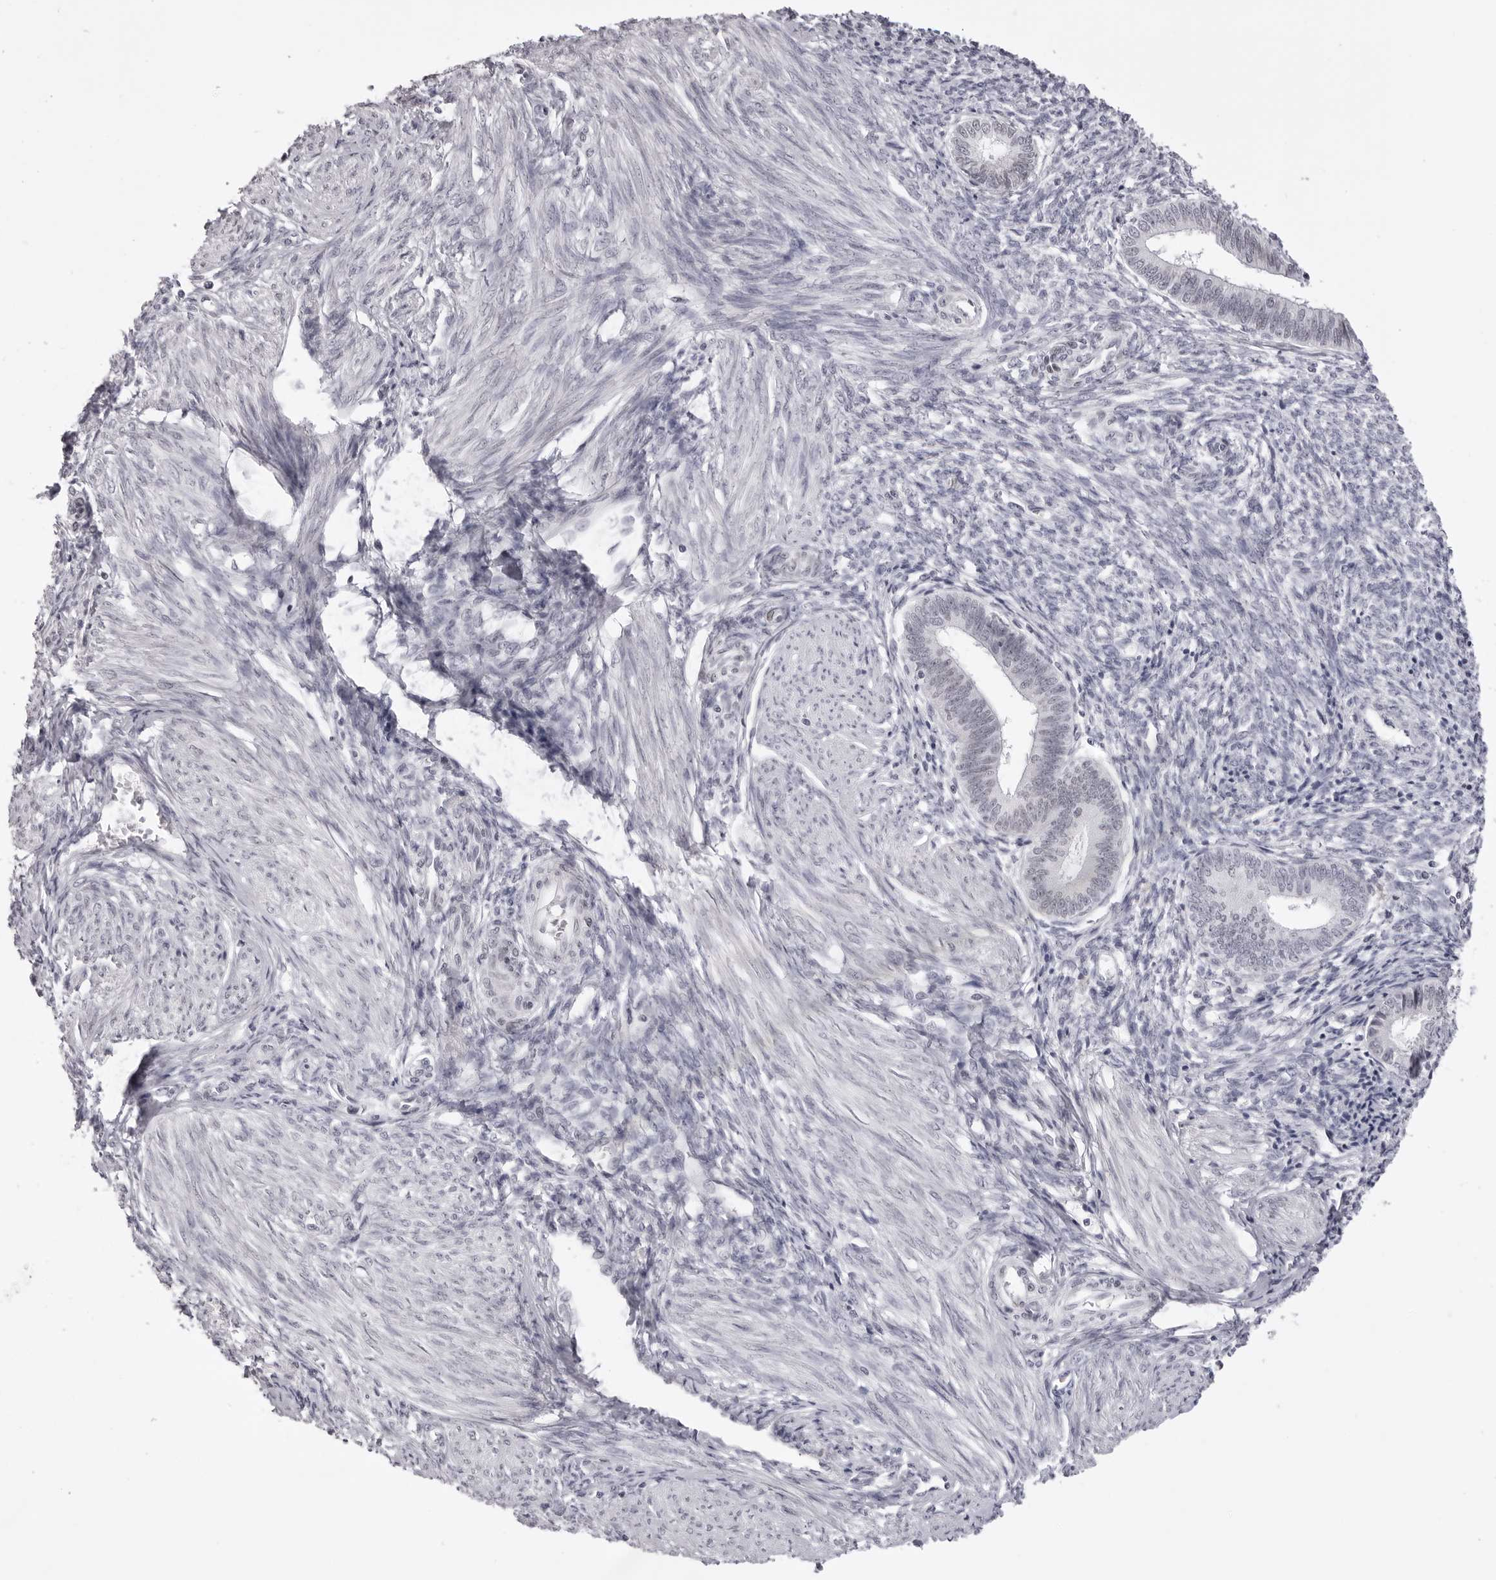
{"staining": {"intensity": "negative", "quantity": "none", "location": "none"}, "tissue": "endometrium", "cell_type": "Cells in endometrial stroma", "image_type": "normal", "snomed": [{"axis": "morphology", "description": "Normal tissue, NOS"}, {"axis": "topography", "description": "Endometrium"}], "caption": "DAB immunohistochemical staining of unremarkable human endometrium displays no significant staining in cells in endometrial stroma. (IHC, brightfield microscopy, high magnification).", "gene": "MAFK", "patient": {"sex": "female", "age": 46}}